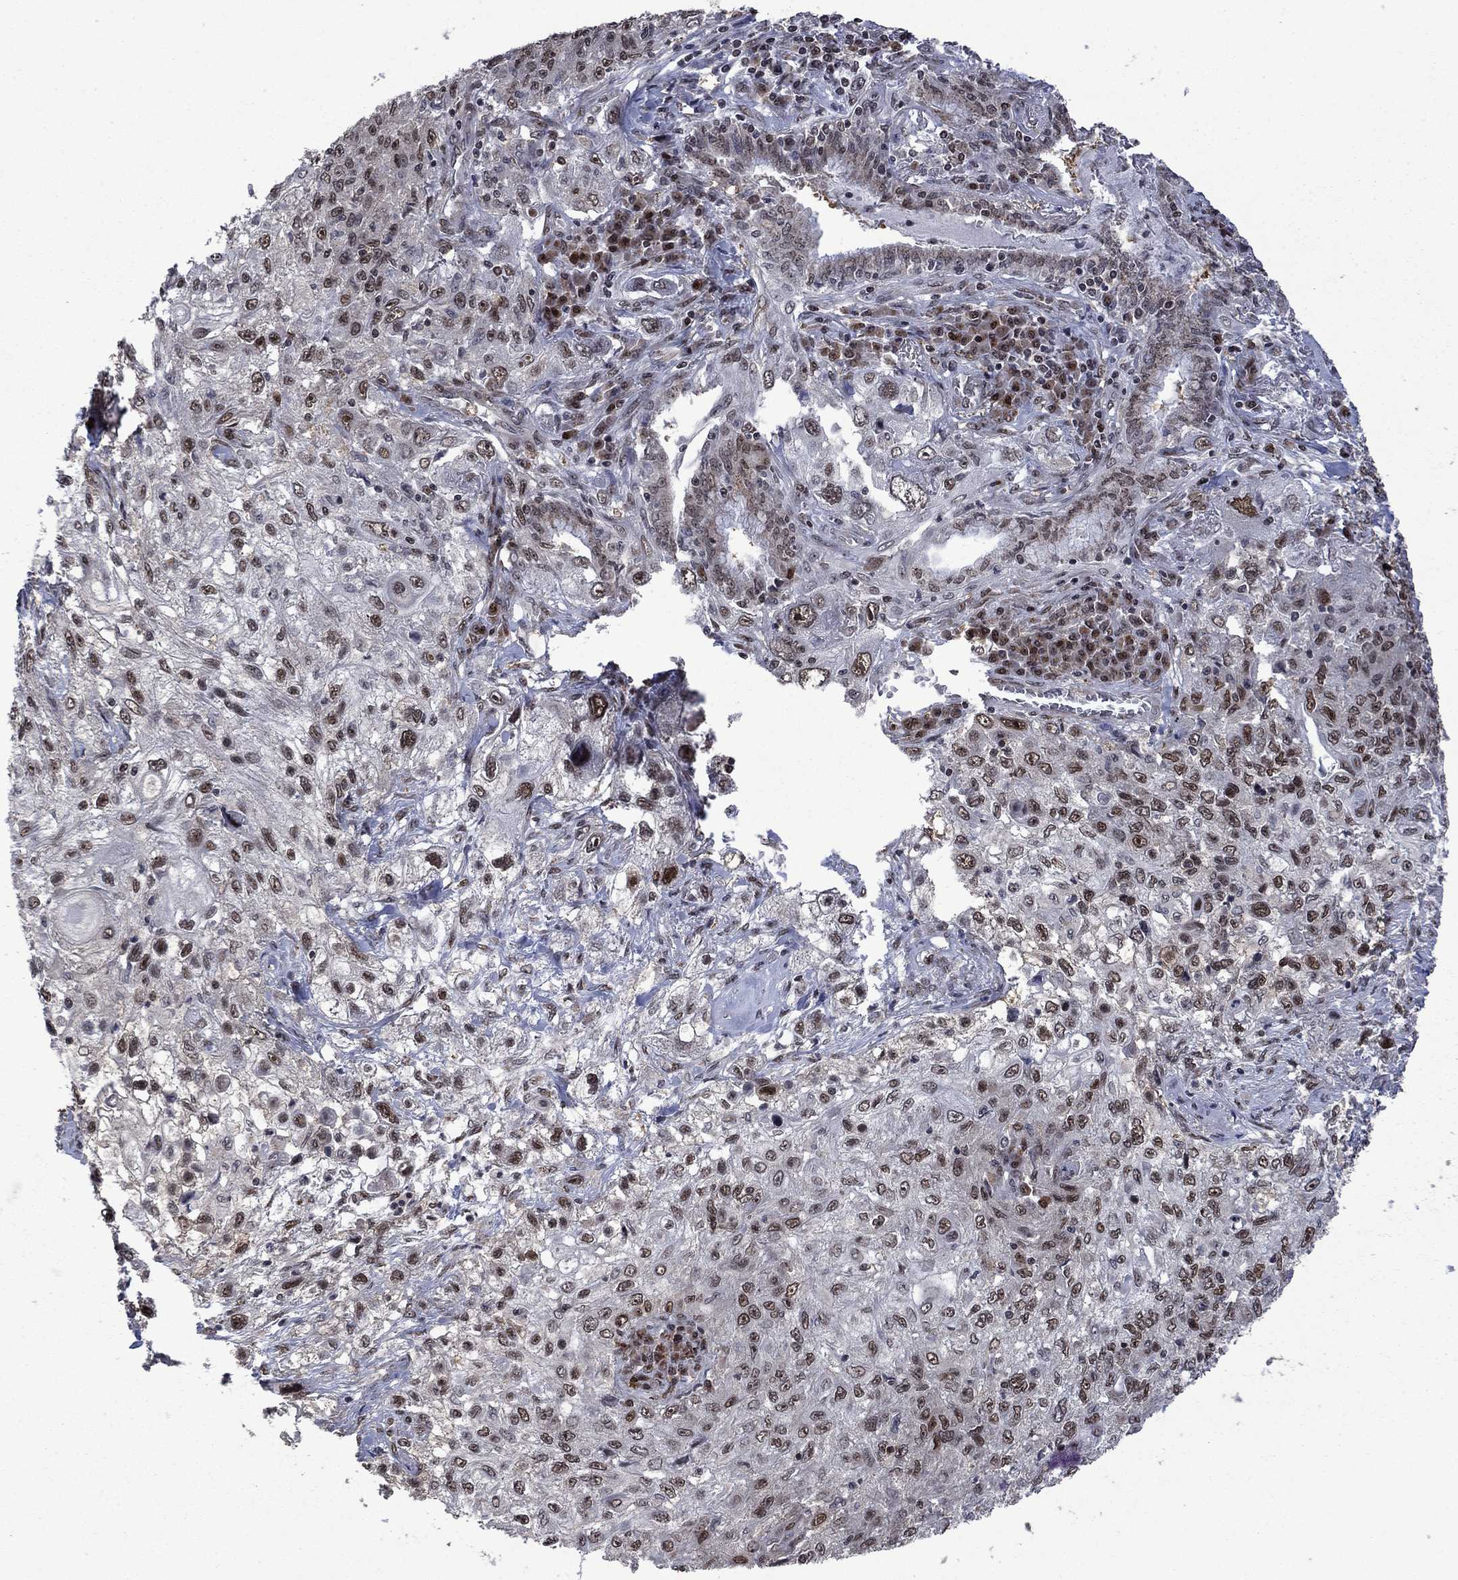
{"staining": {"intensity": "moderate", "quantity": "25%-75%", "location": "nuclear"}, "tissue": "lung cancer", "cell_type": "Tumor cells", "image_type": "cancer", "snomed": [{"axis": "morphology", "description": "Squamous cell carcinoma, NOS"}, {"axis": "topography", "description": "Lung"}], "caption": "Lung cancer (squamous cell carcinoma) stained for a protein displays moderate nuclear positivity in tumor cells. (DAB (3,3'-diaminobenzidine) = brown stain, brightfield microscopy at high magnification).", "gene": "FBL", "patient": {"sex": "female", "age": 69}}